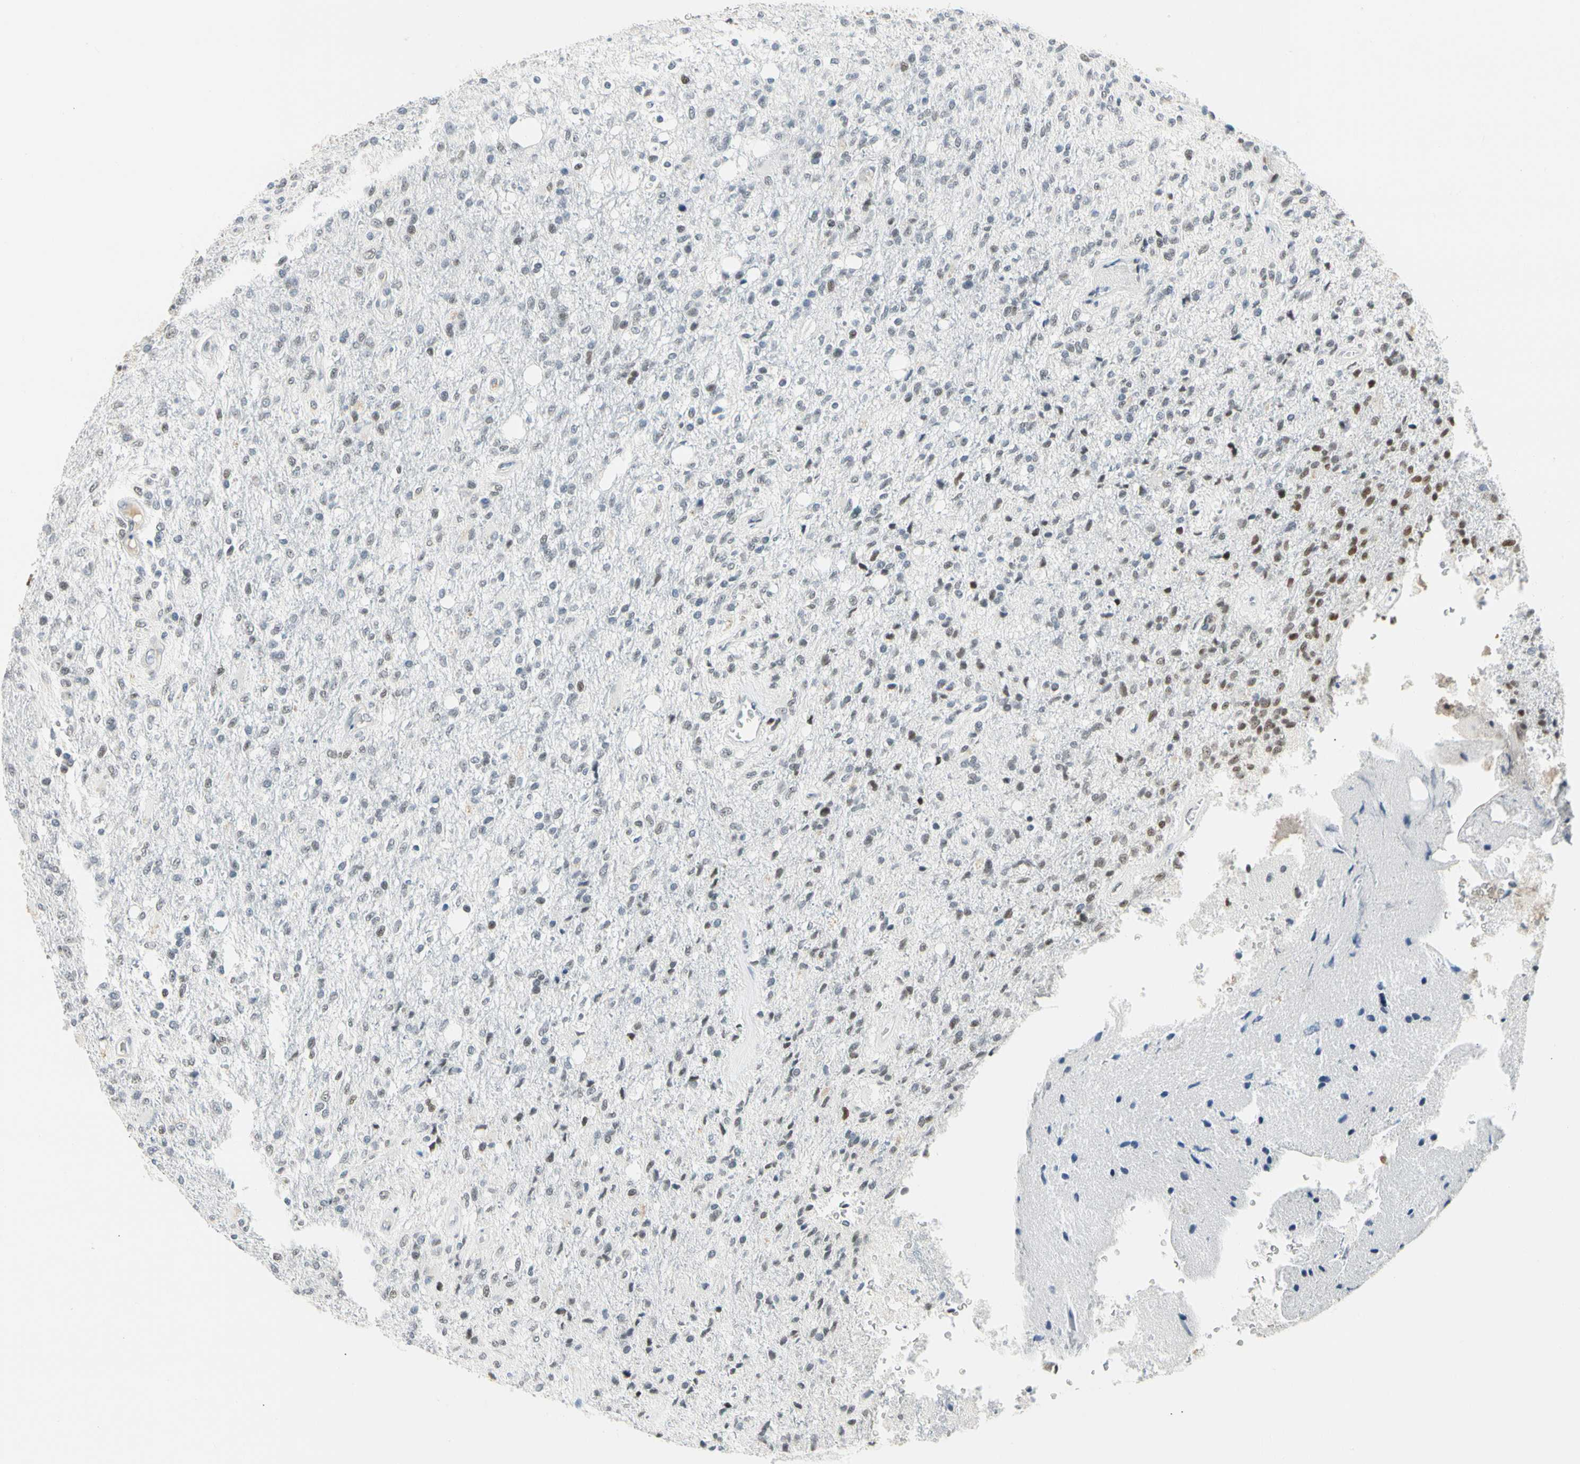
{"staining": {"intensity": "moderate", "quantity": "<25%", "location": "nuclear"}, "tissue": "glioma", "cell_type": "Tumor cells", "image_type": "cancer", "snomed": [{"axis": "morphology", "description": "Normal tissue, NOS"}, {"axis": "morphology", "description": "Glioma, malignant, High grade"}, {"axis": "topography", "description": "Cerebral cortex"}], "caption": "Protein analysis of high-grade glioma (malignant) tissue demonstrates moderate nuclear positivity in about <25% of tumor cells. (brown staining indicates protein expression, while blue staining denotes nuclei).", "gene": "ZSCAN16", "patient": {"sex": "male", "age": 77}}